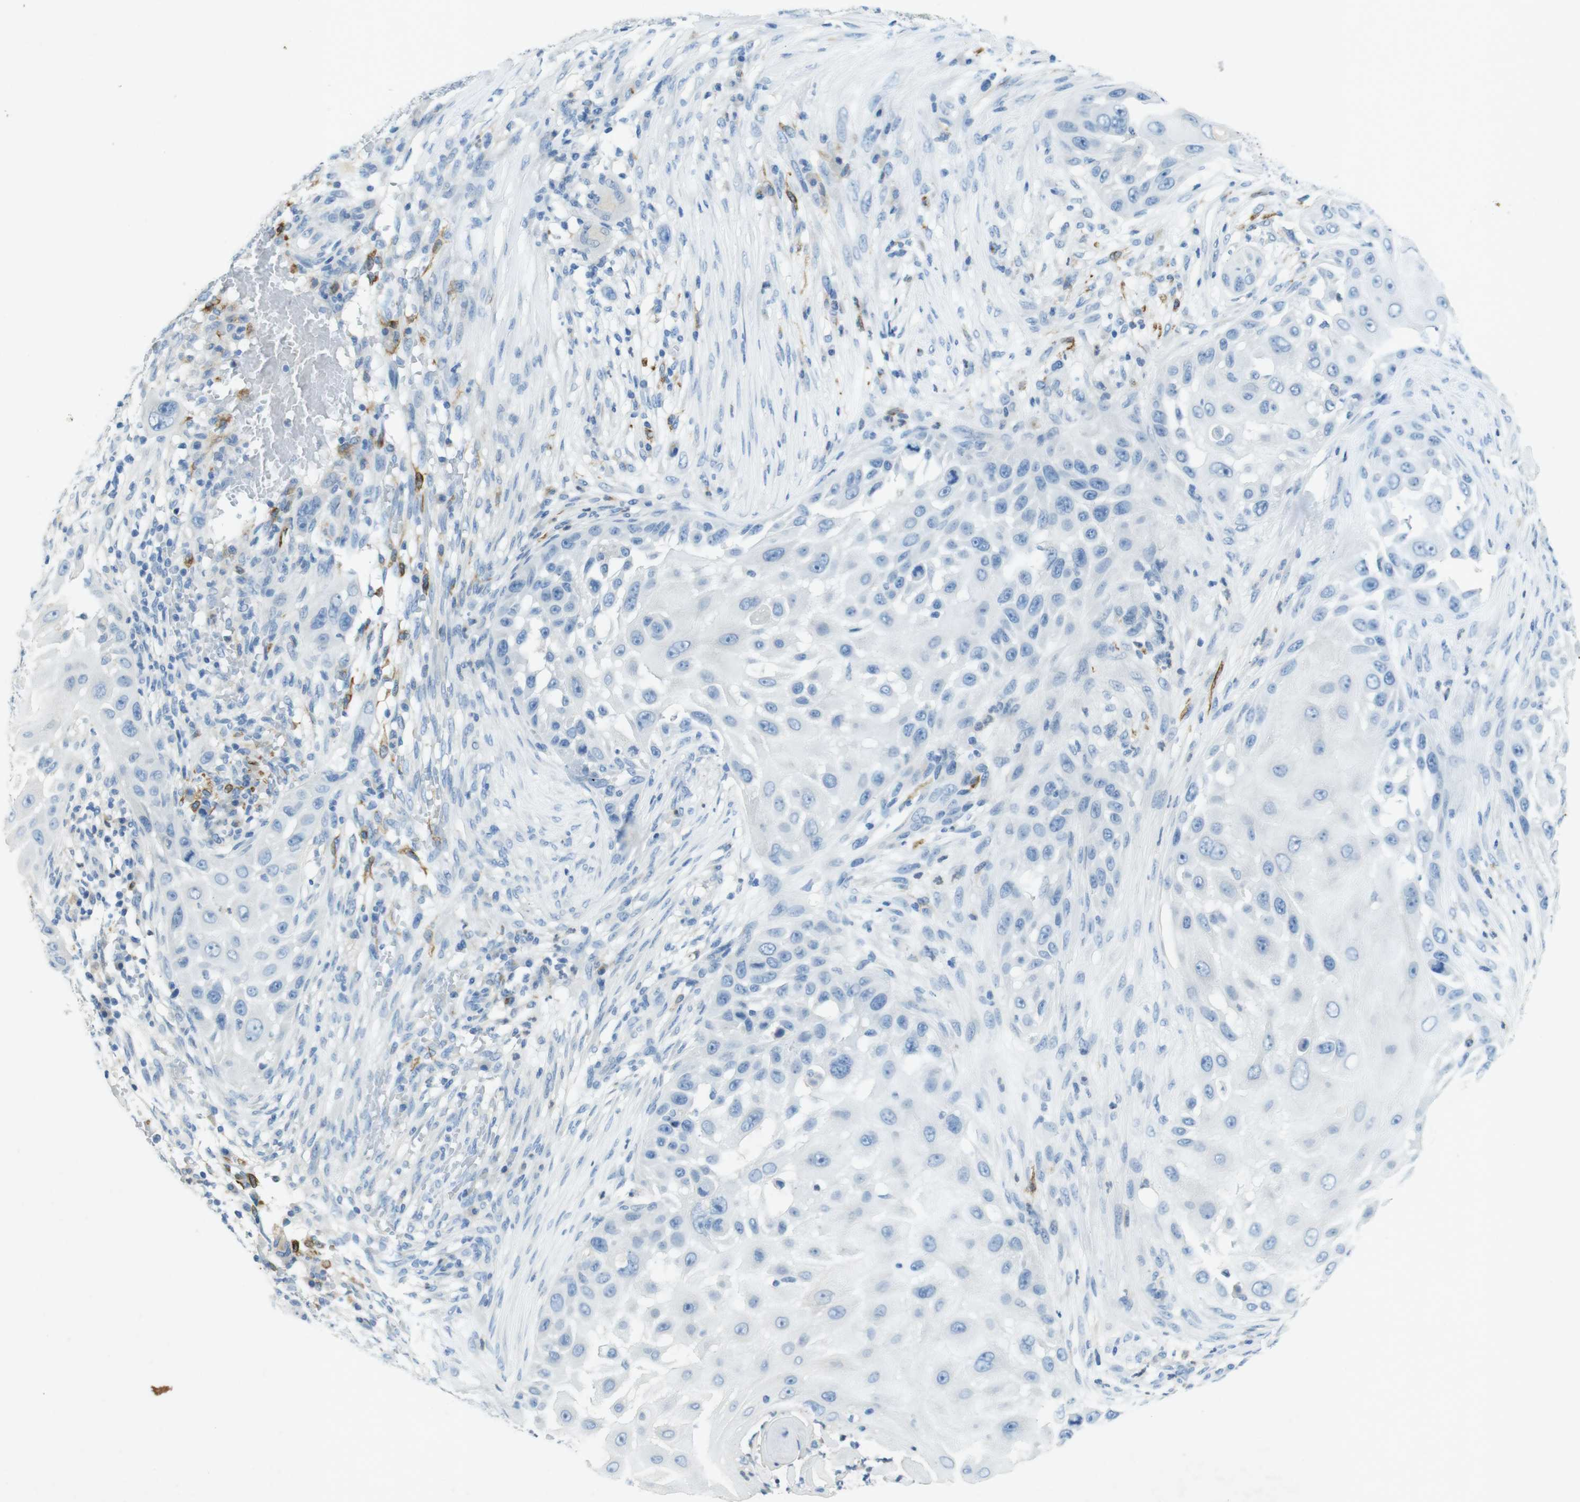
{"staining": {"intensity": "negative", "quantity": "none", "location": "none"}, "tissue": "skin cancer", "cell_type": "Tumor cells", "image_type": "cancer", "snomed": [{"axis": "morphology", "description": "Squamous cell carcinoma, NOS"}, {"axis": "topography", "description": "Skin"}], "caption": "Immunohistochemistry photomicrograph of human skin squamous cell carcinoma stained for a protein (brown), which reveals no positivity in tumor cells. Brightfield microscopy of immunohistochemistry stained with DAB (3,3'-diaminobenzidine) (brown) and hematoxylin (blue), captured at high magnification.", "gene": "CD320", "patient": {"sex": "female", "age": 44}}